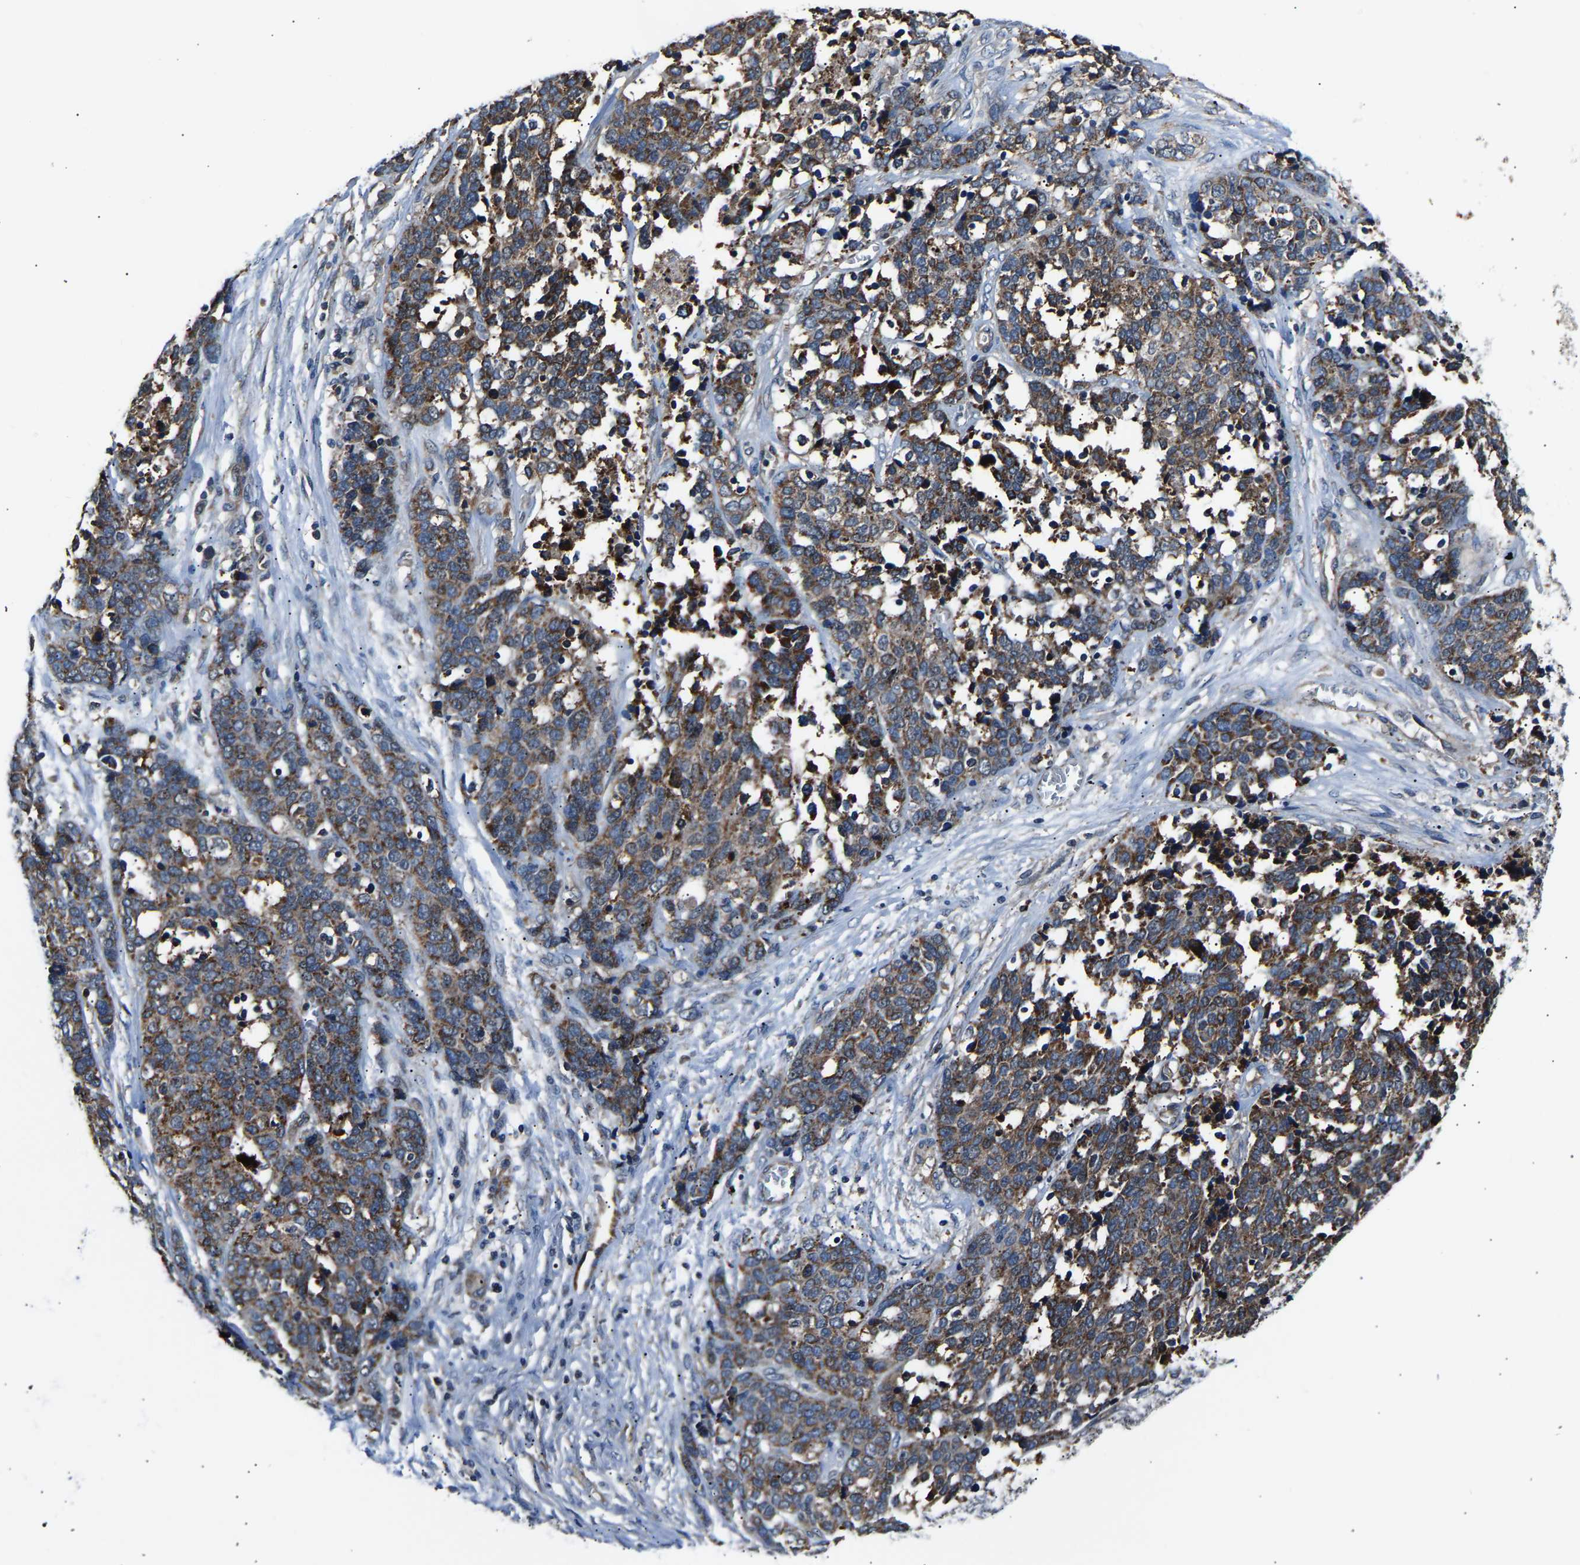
{"staining": {"intensity": "strong", "quantity": ">75%", "location": "cytoplasmic/membranous"}, "tissue": "ovarian cancer", "cell_type": "Tumor cells", "image_type": "cancer", "snomed": [{"axis": "morphology", "description": "Cystadenocarcinoma, serous, NOS"}, {"axis": "topography", "description": "Ovary"}], "caption": "High-power microscopy captured an immunohistochemistry micrograph of ovarian cancer (serous cystadenocarcinoma), revealing strong cytoplasmic/membranous positivity in approximately >75% of tumor cells. (DAB IHC, brown staining for protein, blue staining for nuclei).", "gene": "GGCT", "patient": {"sex": "female", "age": 44}}